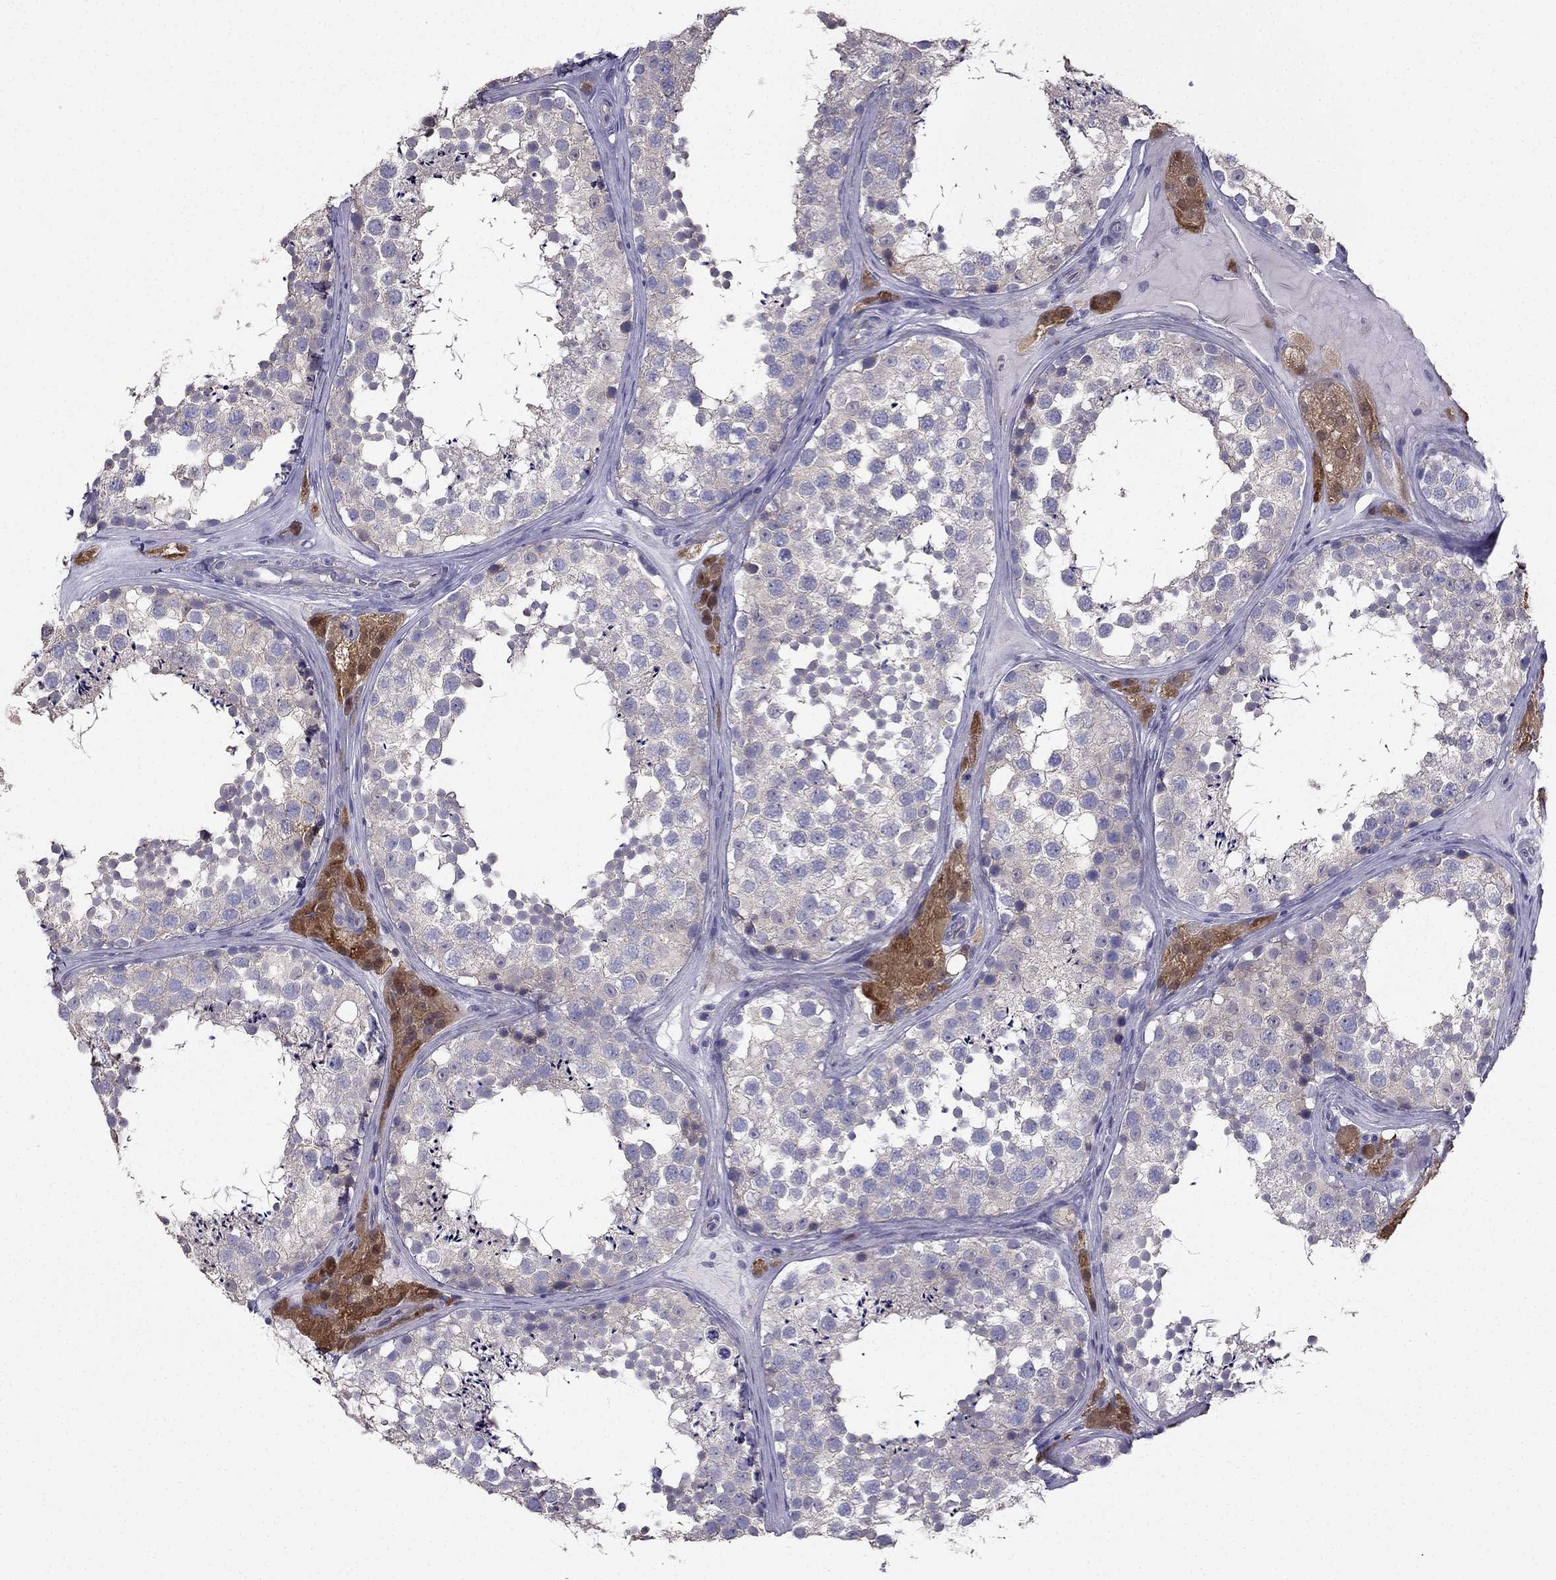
{"staining": {"intensity": "negative", "quantity": "none", "location": "none"}, "tissue": "testis", "cell_type": "Cells in seminiferous ducts", "image_type": "normal", "snomed": [{"axis": "morphology", "description": "Normal tissue, NOS"}, {"axis": "topography", "description": "Testis"}], "caption": "High magnification brightfield microscopy of normal testis stained with DAB (3,3'-diaminobenzidine) (brown) and counterstained with hematoxylin (blue): cells in seminiferous ducts show no significant expression.", "gene": "AS3MT", "patient": {"sex": "male", "age": 41}}